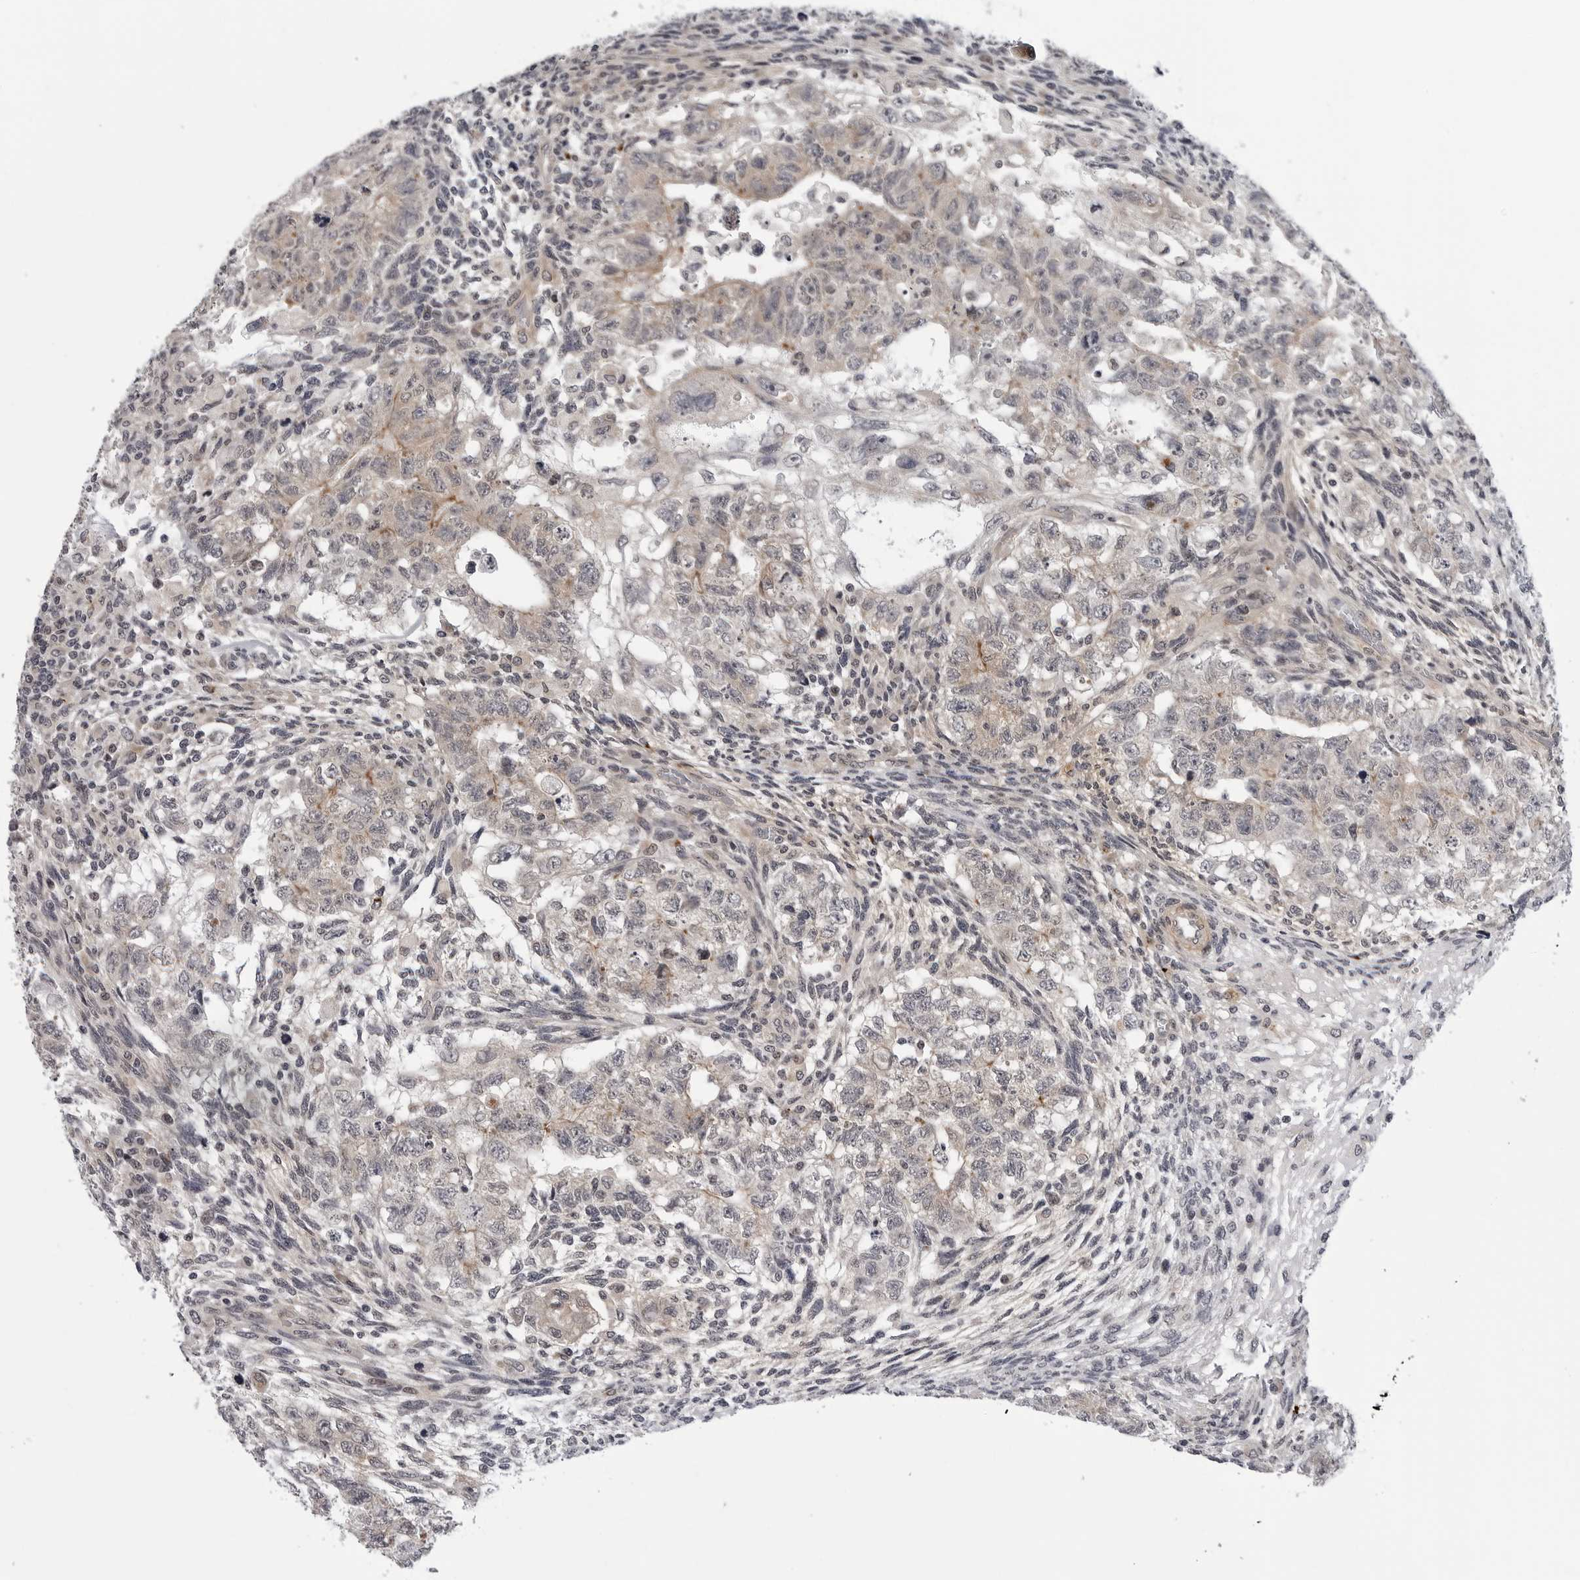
{"staining": {"intensity": "weak", "quantity": "<25%", "location": "cytoplasmic/membranous"}, "tissue": "testis cancer", "cell_type": "Tumor cells", "image_type": "cancer", "snomed": [{"axis": "morphology", "description": "Normal tissue, NOS"}, {"axis": "morphology", "description": "Carcinoma, Embryonal, NOS"}, {"axis": "topography", "description": "Testis"}], "caption": "Micrograph shows no significant protein positivity in tumor cells of embryonal carcinoma (testis). (DAB (3,3'-diaminobenzidine) immunohistochemistry, high magnification).", "gene": "KIAA1614", "patient": {"sex": "male", "age": 36}}